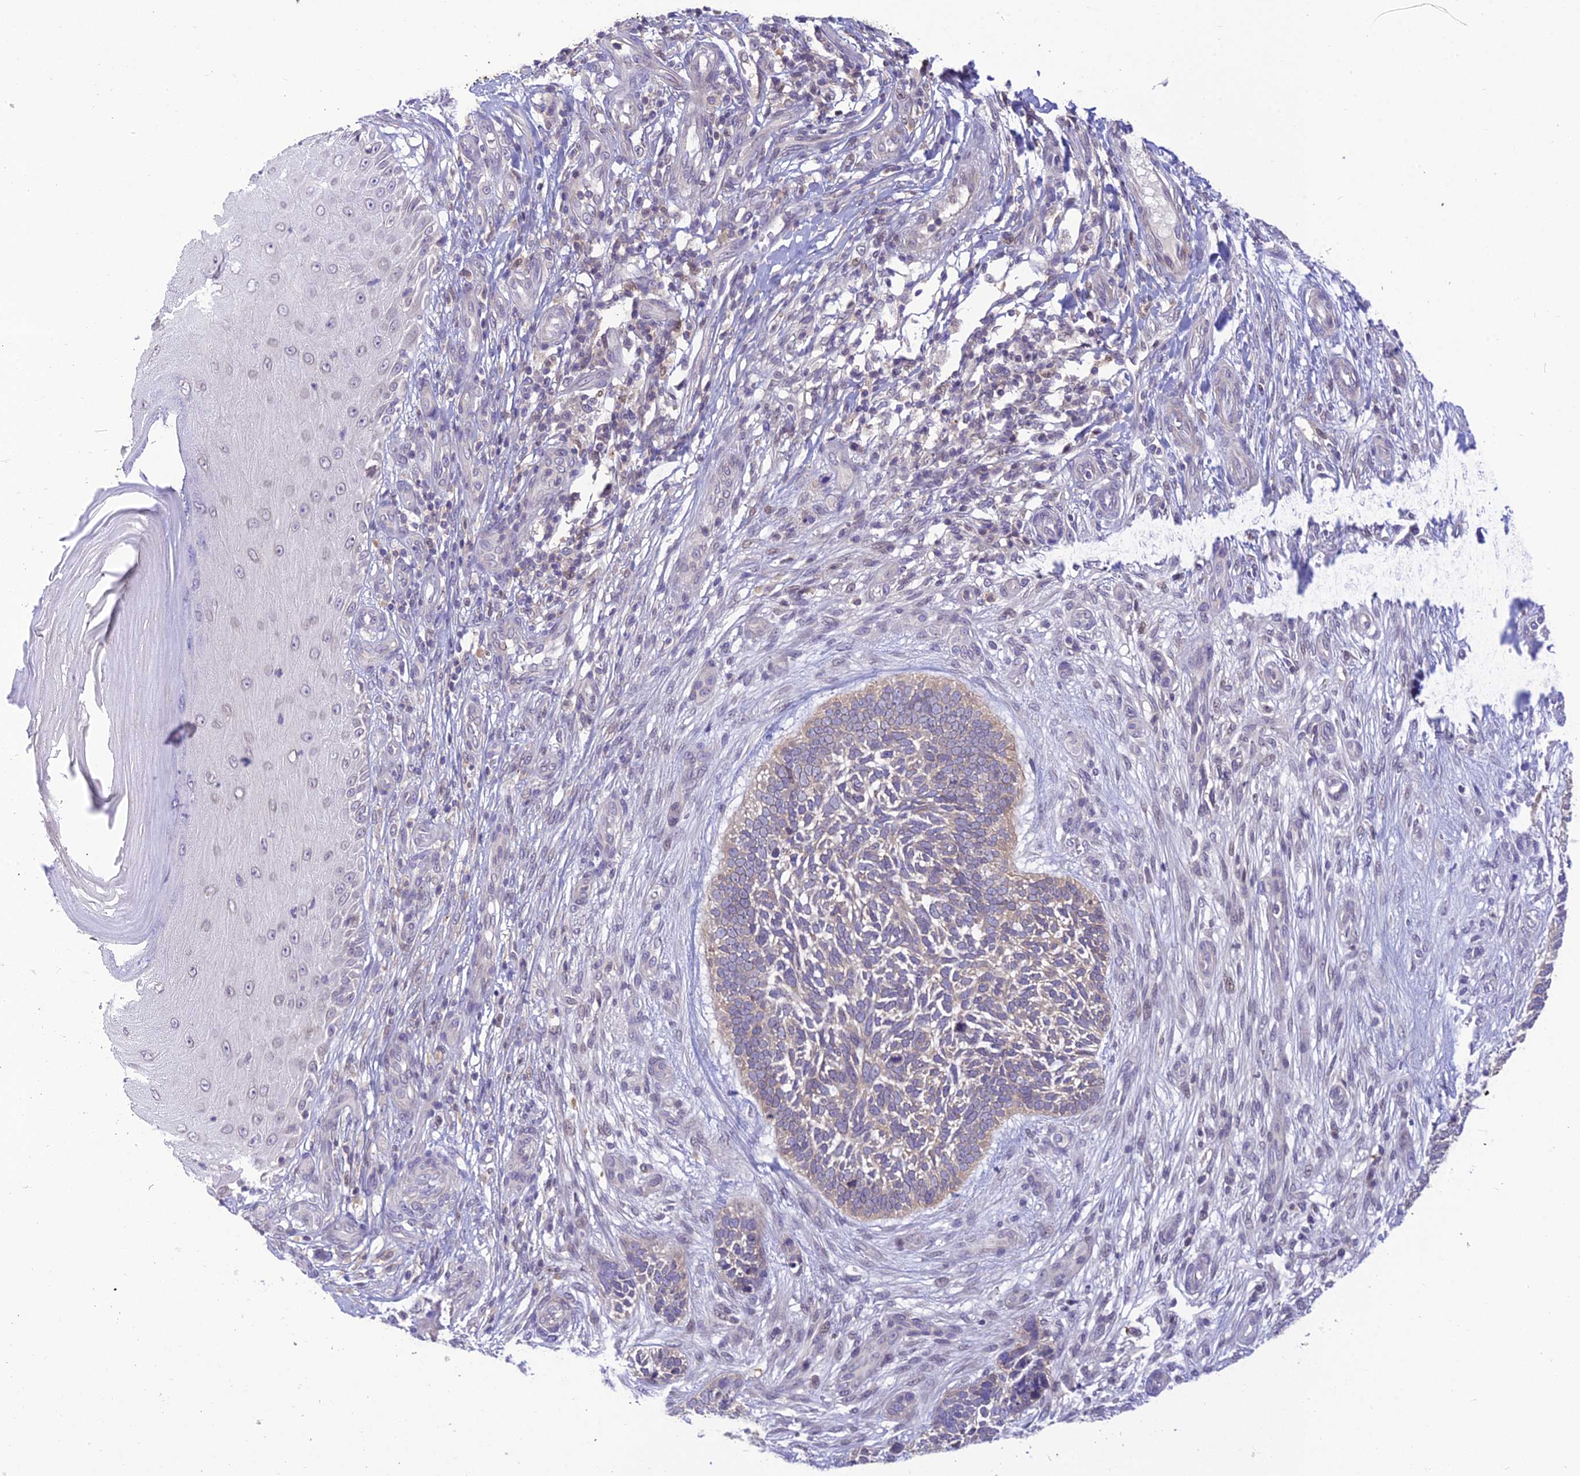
{"staining": {"intensity": "negative", "quantity": "none", "location": "none"}, "tissue": "skin cancer", "cell_type": "Tumor cells", "image_type": "cancer", "snomed": [{"axis": "morphology", "description": "Basal cell carcinoma"}, {"axis": "topography", "description": "Skin"}], "caption": "Tumor cells show no significant protein positivity in skin basal cell carcinoma.", "gene": "BMT2", "patient": {"sex": "male", "age": 88}}